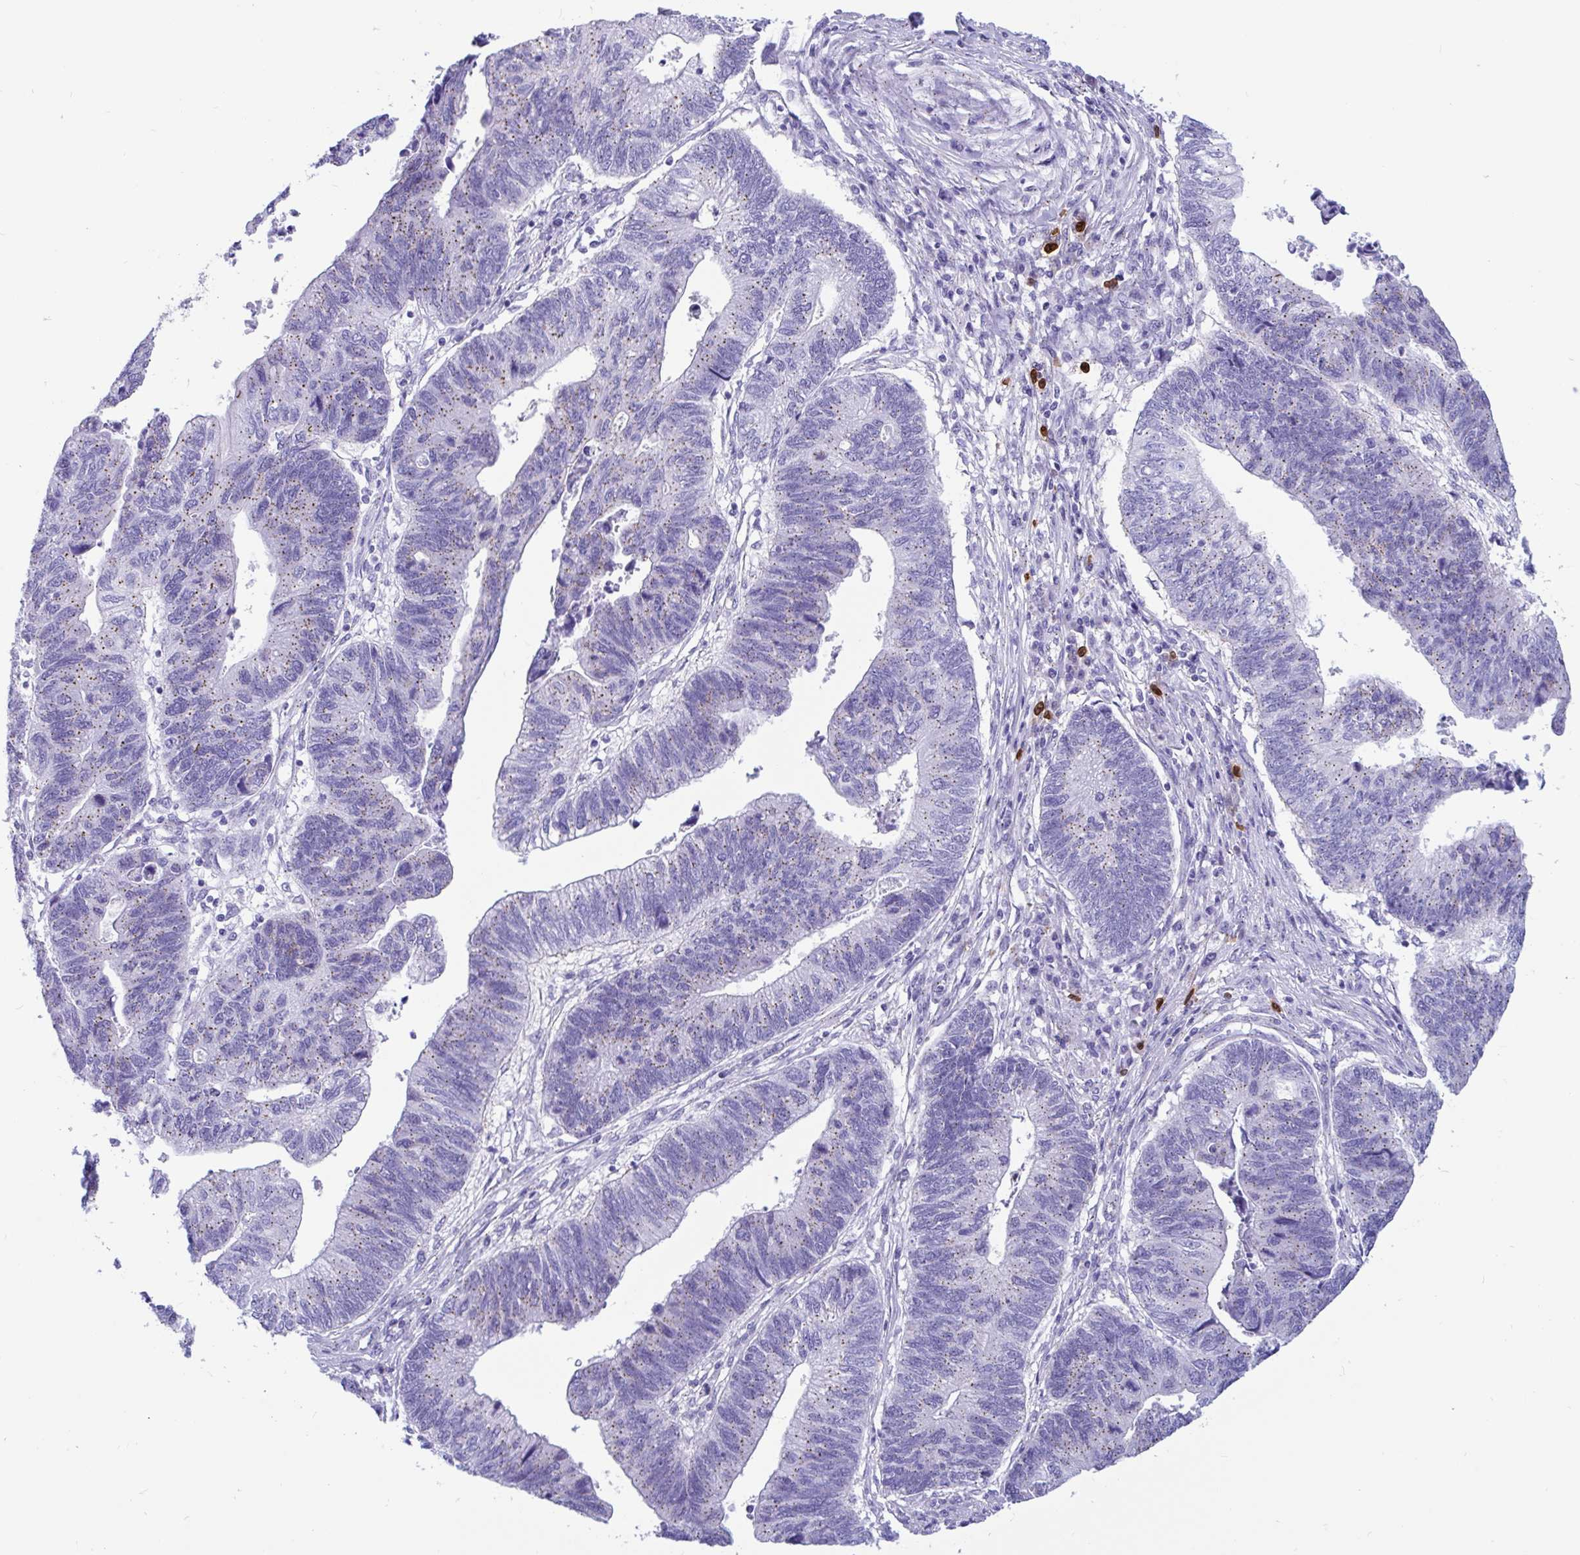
{"staining": {"intensity": "weak", "quantity": ">75%", "location": "cytoplasmic/membranous"}, "tissue": "stomach cancer", "cell_type": "Tumor cells", "image_type": "cancer", "snomed": [{"axis": "morphology", "description": "Adenocarcinoma, NOS"}, {"axis": "topography", "description": "Stomach"}], "caption": "About >75% of tumor cells in adenocarcinoma (stomach) show weak cytoplasmic/membranous protein staining as visualized by brown immunohistochemical staining.", "gene": "RNASE3", "patient": {"sex": "male", "age": 59}}